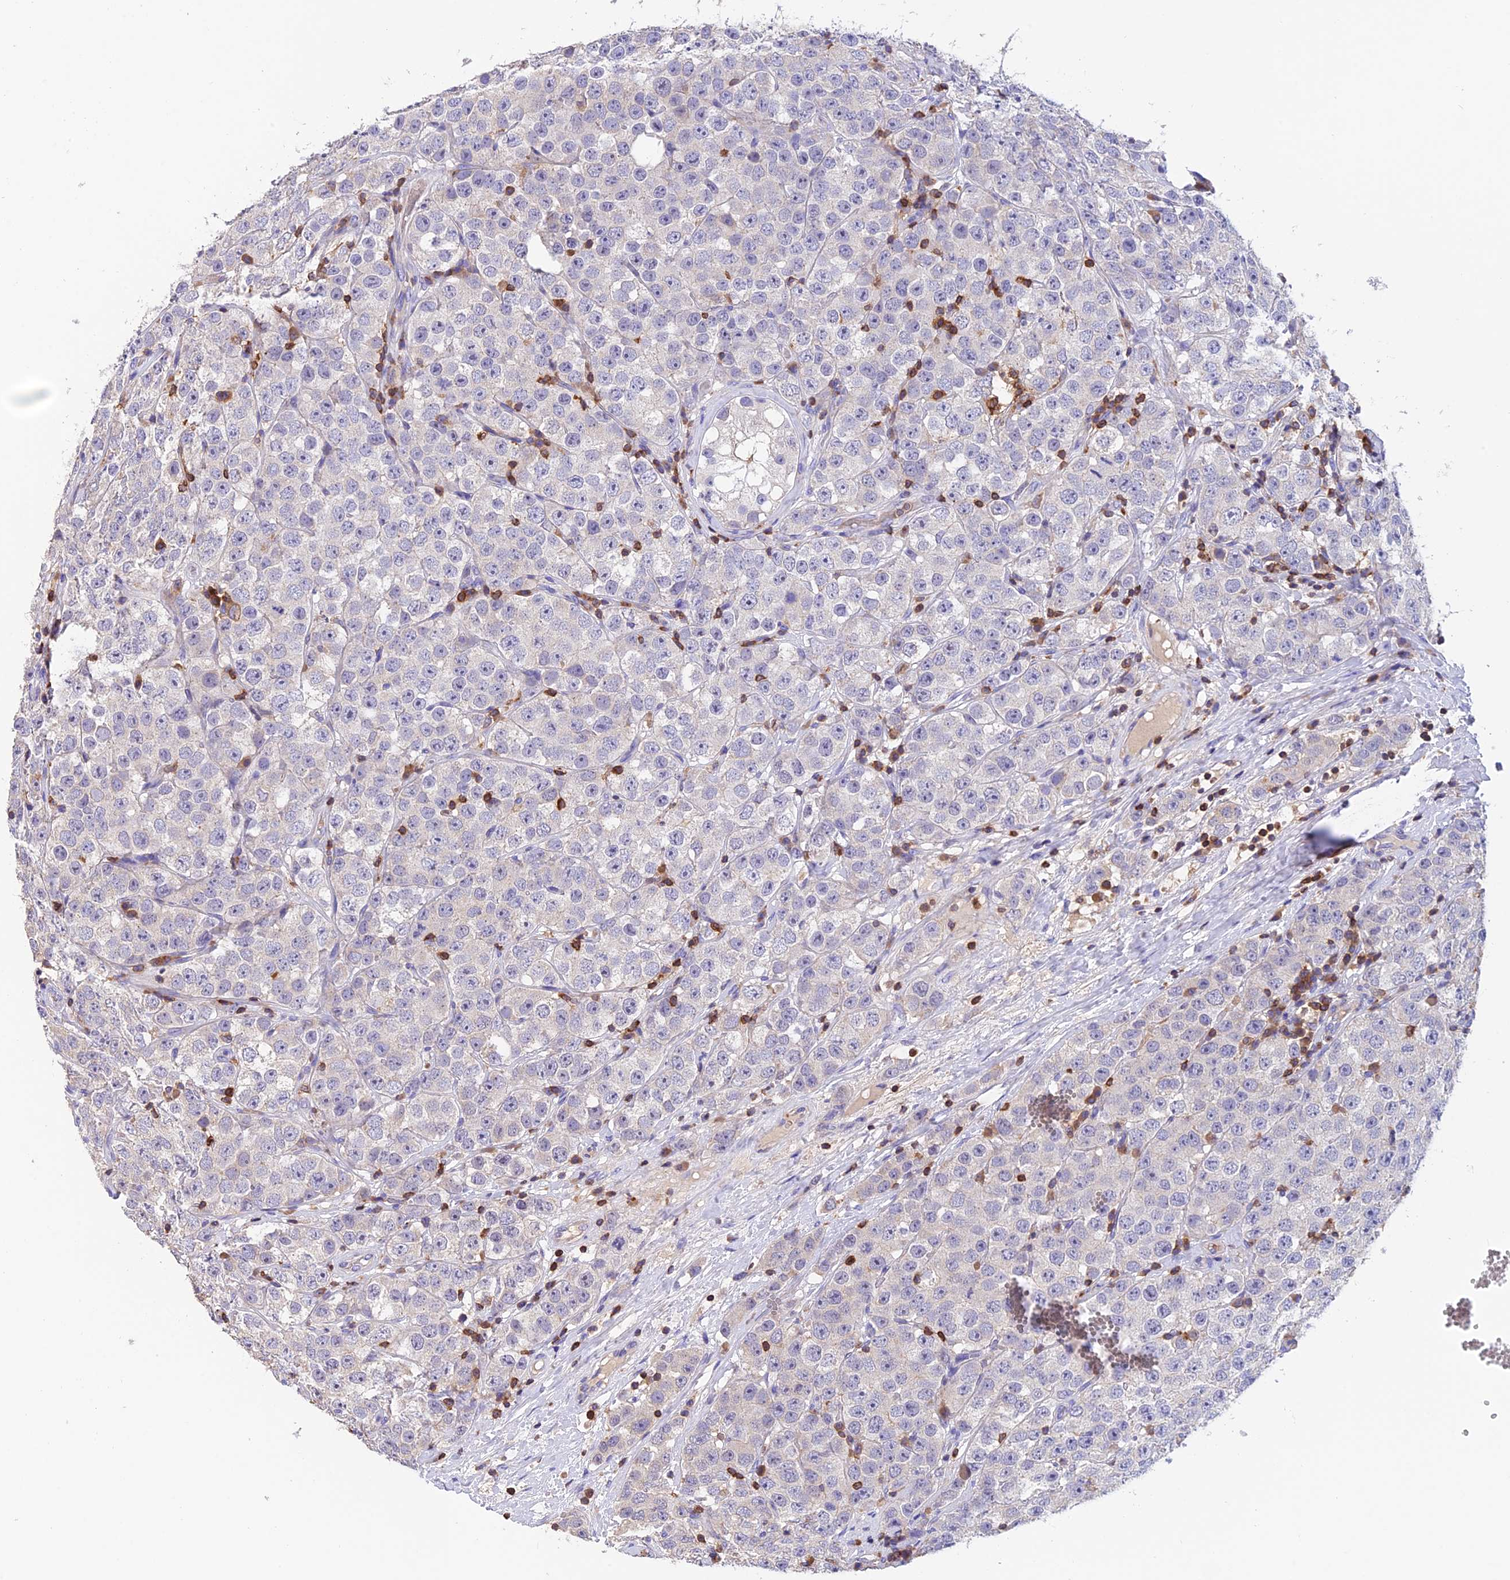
{"staining": {"intensity": "negative", "quantity": "none", "location": "none"}, "tissue": "testis cancer", "cell_type": "Tumor cells", "image_type": "cancer", "snomed": [{"axis": "morphology", "description": "Seminoma, NOS"}, {"axis": "topography", "description": "Testis"}], "caption": "Immunohistochemistry (IHC) histopathology image of human testis cancer stained for a protein (brown), which exhibits no staining in tumor cells.", "gene": "LPXN", "patient": {"sex": "male", "age": 28}}